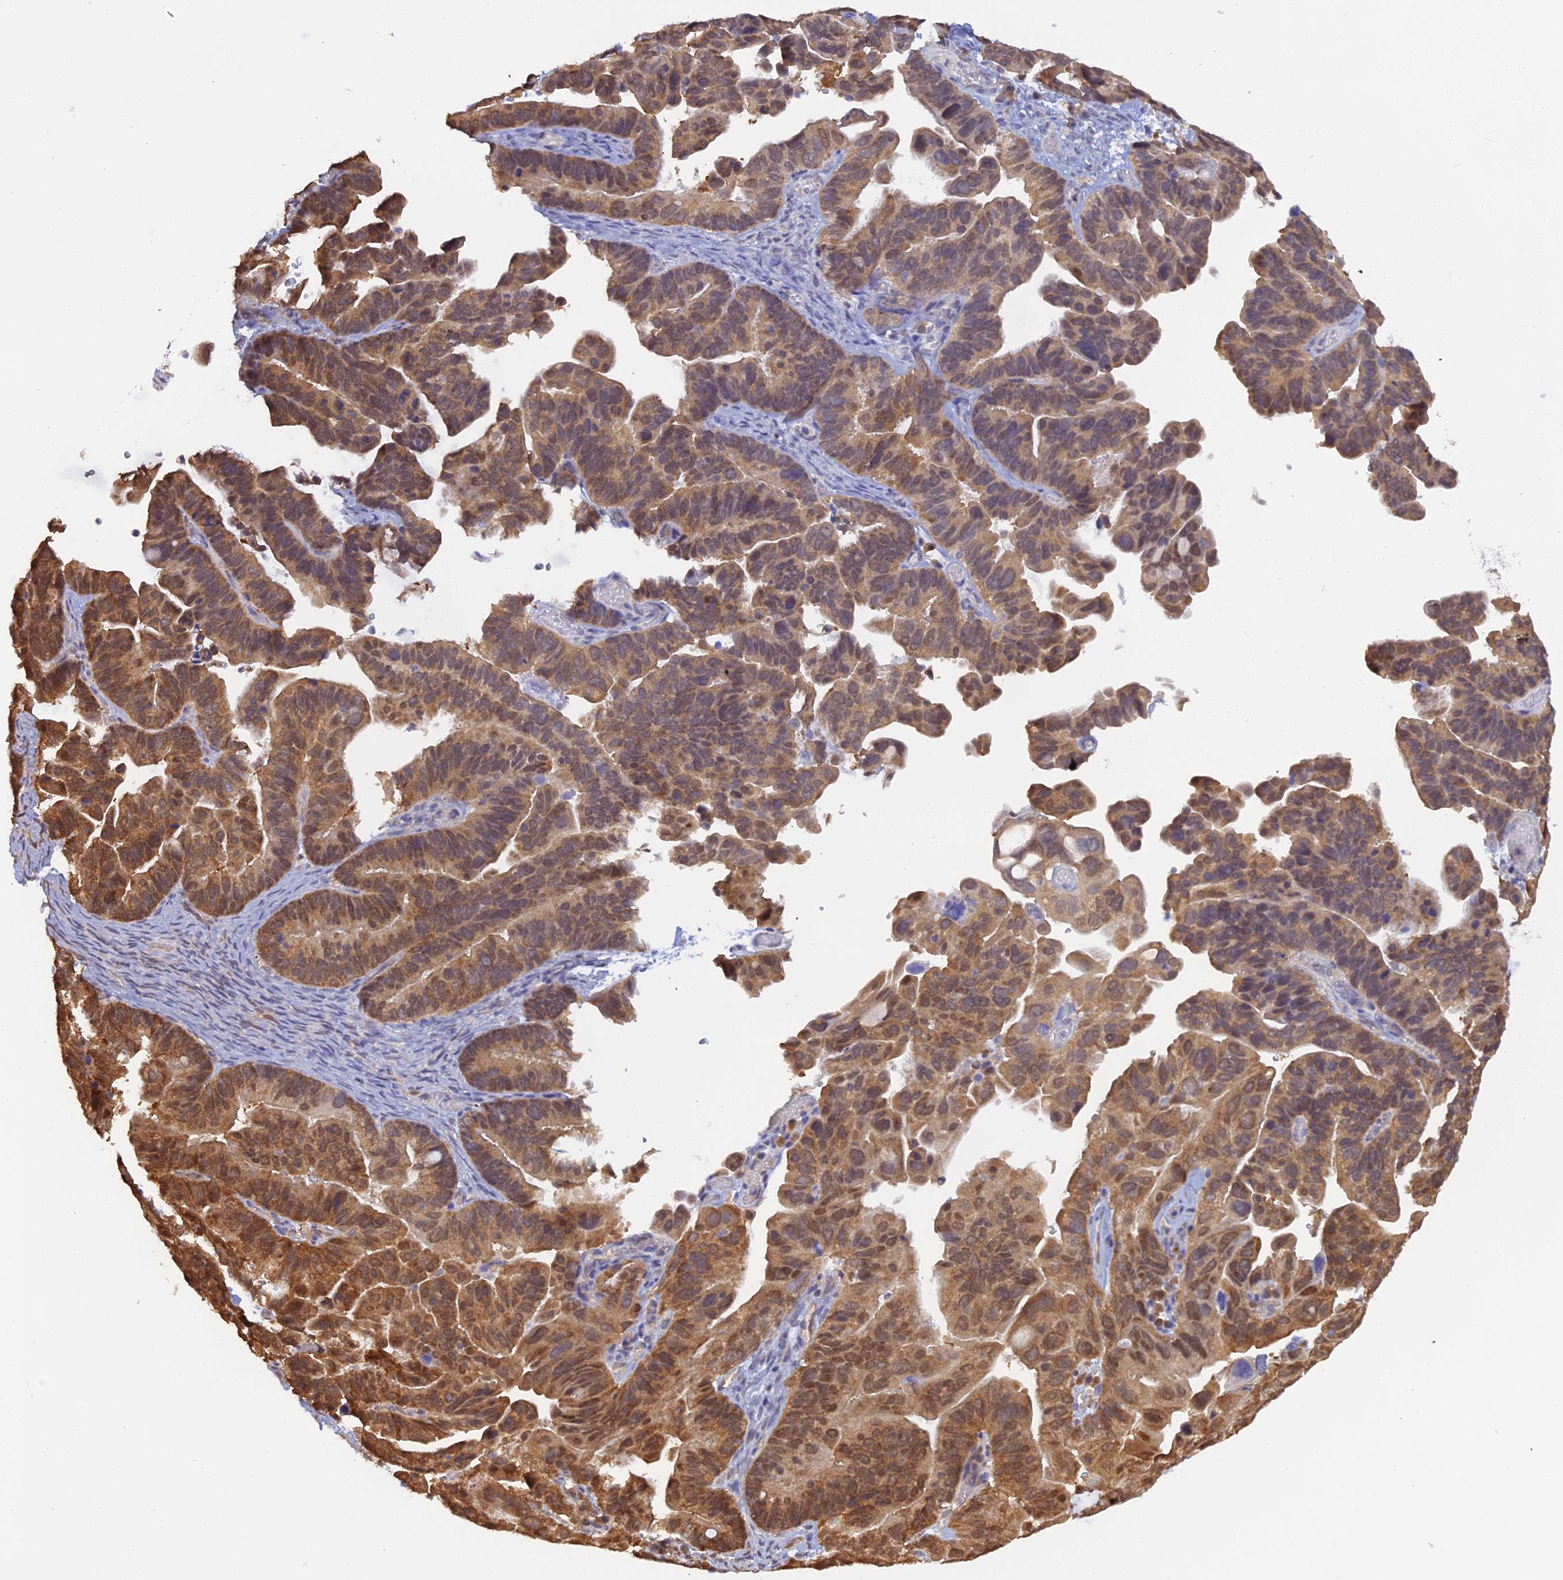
{"staining": {"intensity": "moderate", "quantity": ">75%", "location": "cytoplasmic/membranous,nuclear"}, "tissue": "ovarian cancer", "cell_type": "Tumor cells", "image_type": "cancer", "snomed": [{"axis": "morphology", "description": "Cystadenocarcinoma, serous, NOS"}, {"axis": "topography", "description": "Ovary"}], "caption": "Immunohistochemistry (IHC) micrograph of neoplastic tissue: ovarian cancer (serous cystadenocarcinoma) stained using immunohistochemistry (IHC) displays medium levels of moderate protein expression localized specifically in the cytoplasmic/membranous and nuclear of tumor cells, appearing as a cytoplasmic/membranous and nuclear brown color.", "gene": "HINT1", "patient": {"sex": "female", "age": 56}}